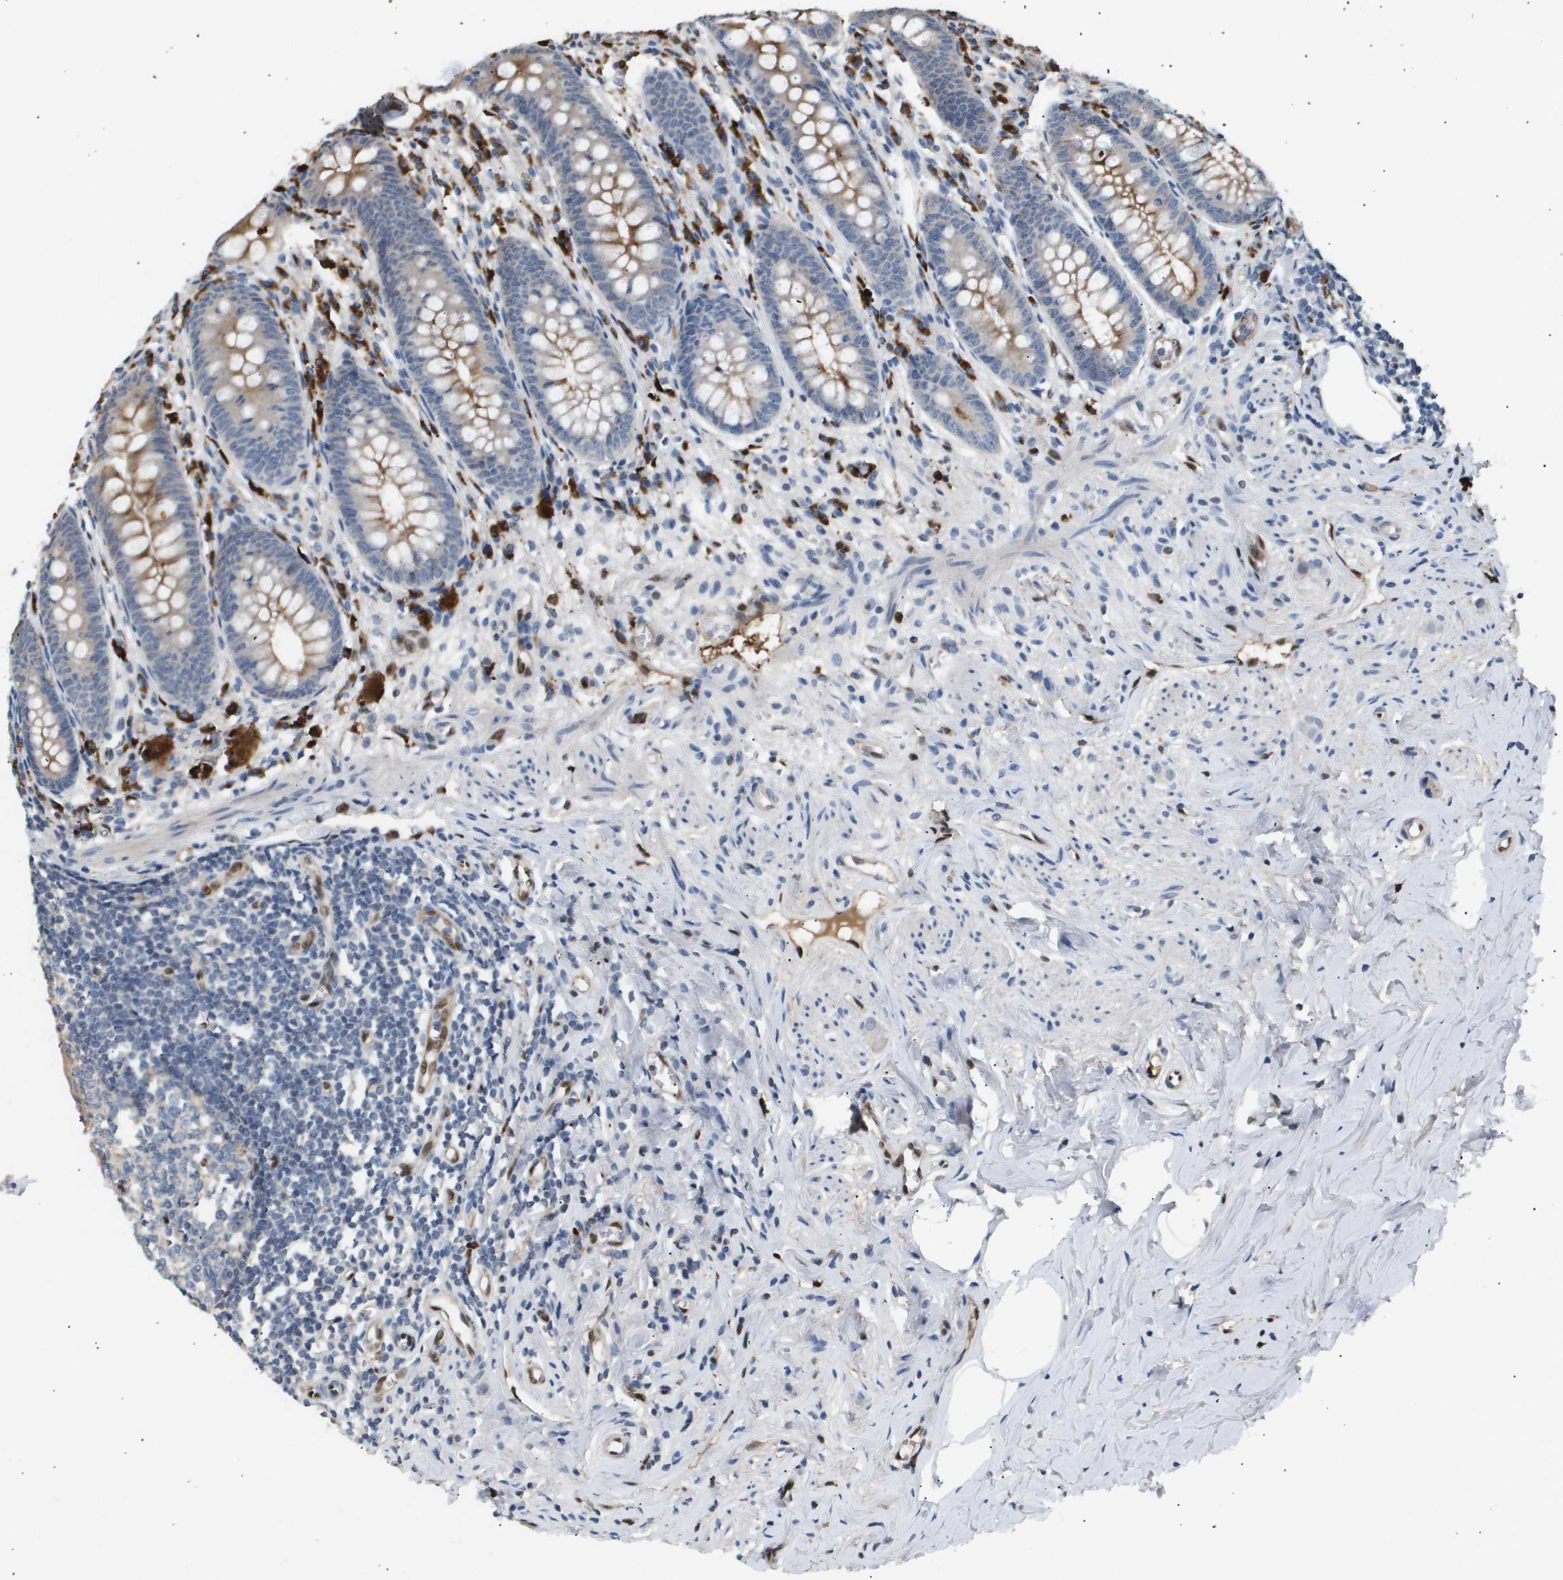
{"staining": {"intensity": "moderate", "quantity": "25%-75%", "location": "cytoplasmic/membranous"}, "tissue": "appendix", "cell_type": "Glandular cells", "image_type": "normal", "snomed": [{"axis": "morphology", "description": "Normal tissue, NOS"}, {"axis": "topography", "description": "Appendix"}], "caption": "Appendix stained for a protein displays moderate cytoplasmic/membranous positivity in glandular cells. (Brightfield microscopy of DAB IHC at high magnification).", "gene": "ERG", "patient": {"sex": "male", "age": 56}}